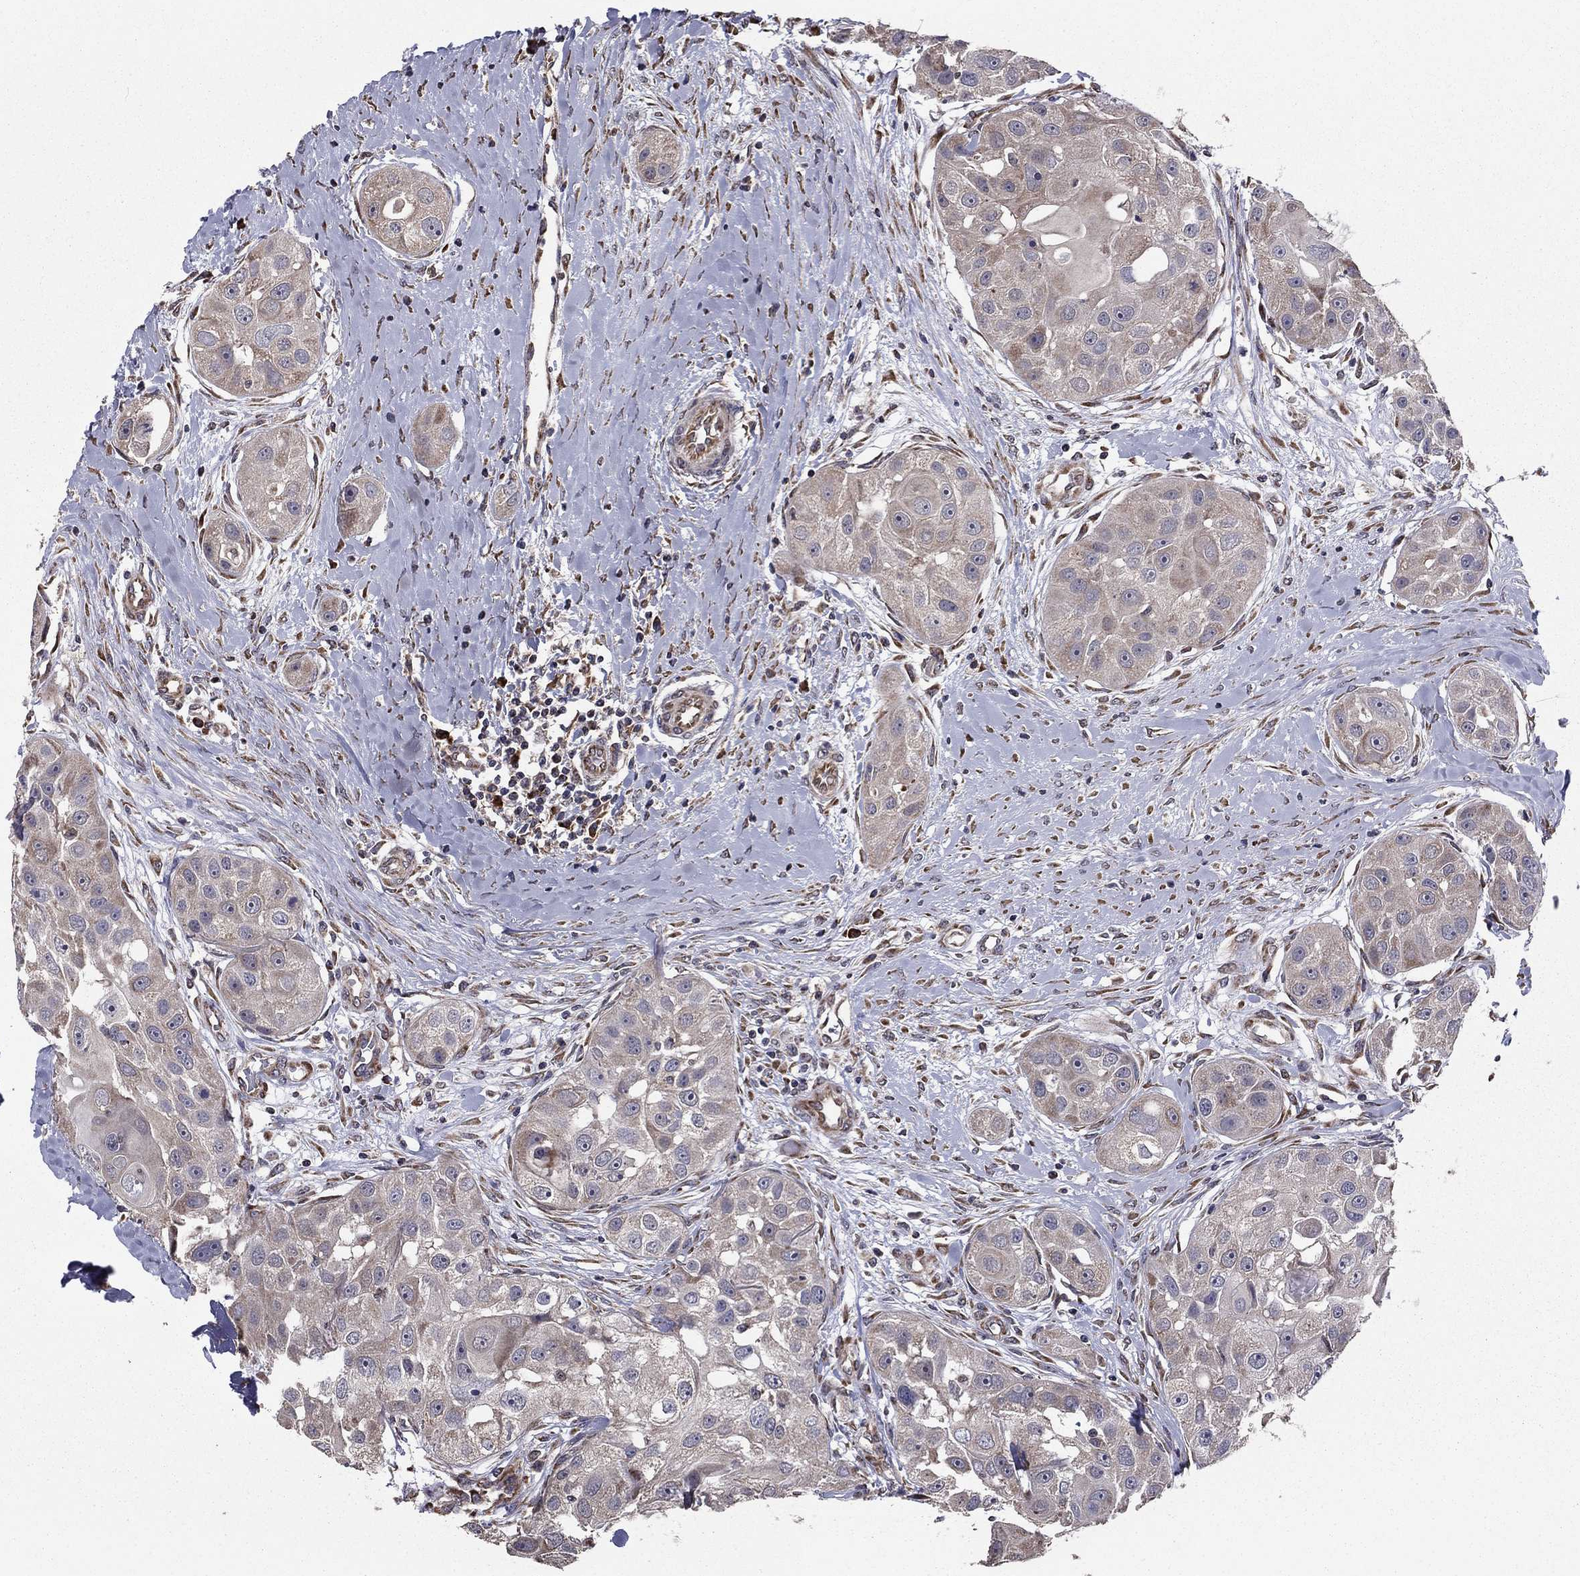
{"staining": {"intensity": "negative", "quantity": "none", "location": "none"}, "tissue": "head and neck cancer", "cell_type": "Tumor cells", "image_type": "cancer", "snomed": [{"axis": "morphology", "description": "Normal tissue, NOS"}, {"axis": "morphology", "description": "Squamous cell carcinoma, NOS"}, {"axis": "topography", "description": "Skeletal muscle"}, {"axis": "topography", "description": "Head-Neck"}], "caption": "This is an immunohistochemistry image of human head and neck cancer (squamous cell carcinoma). There is no positivity in tumor cells.", "gene": "NKIRAS1", "patient": {"sex": "male", "age": 51}}